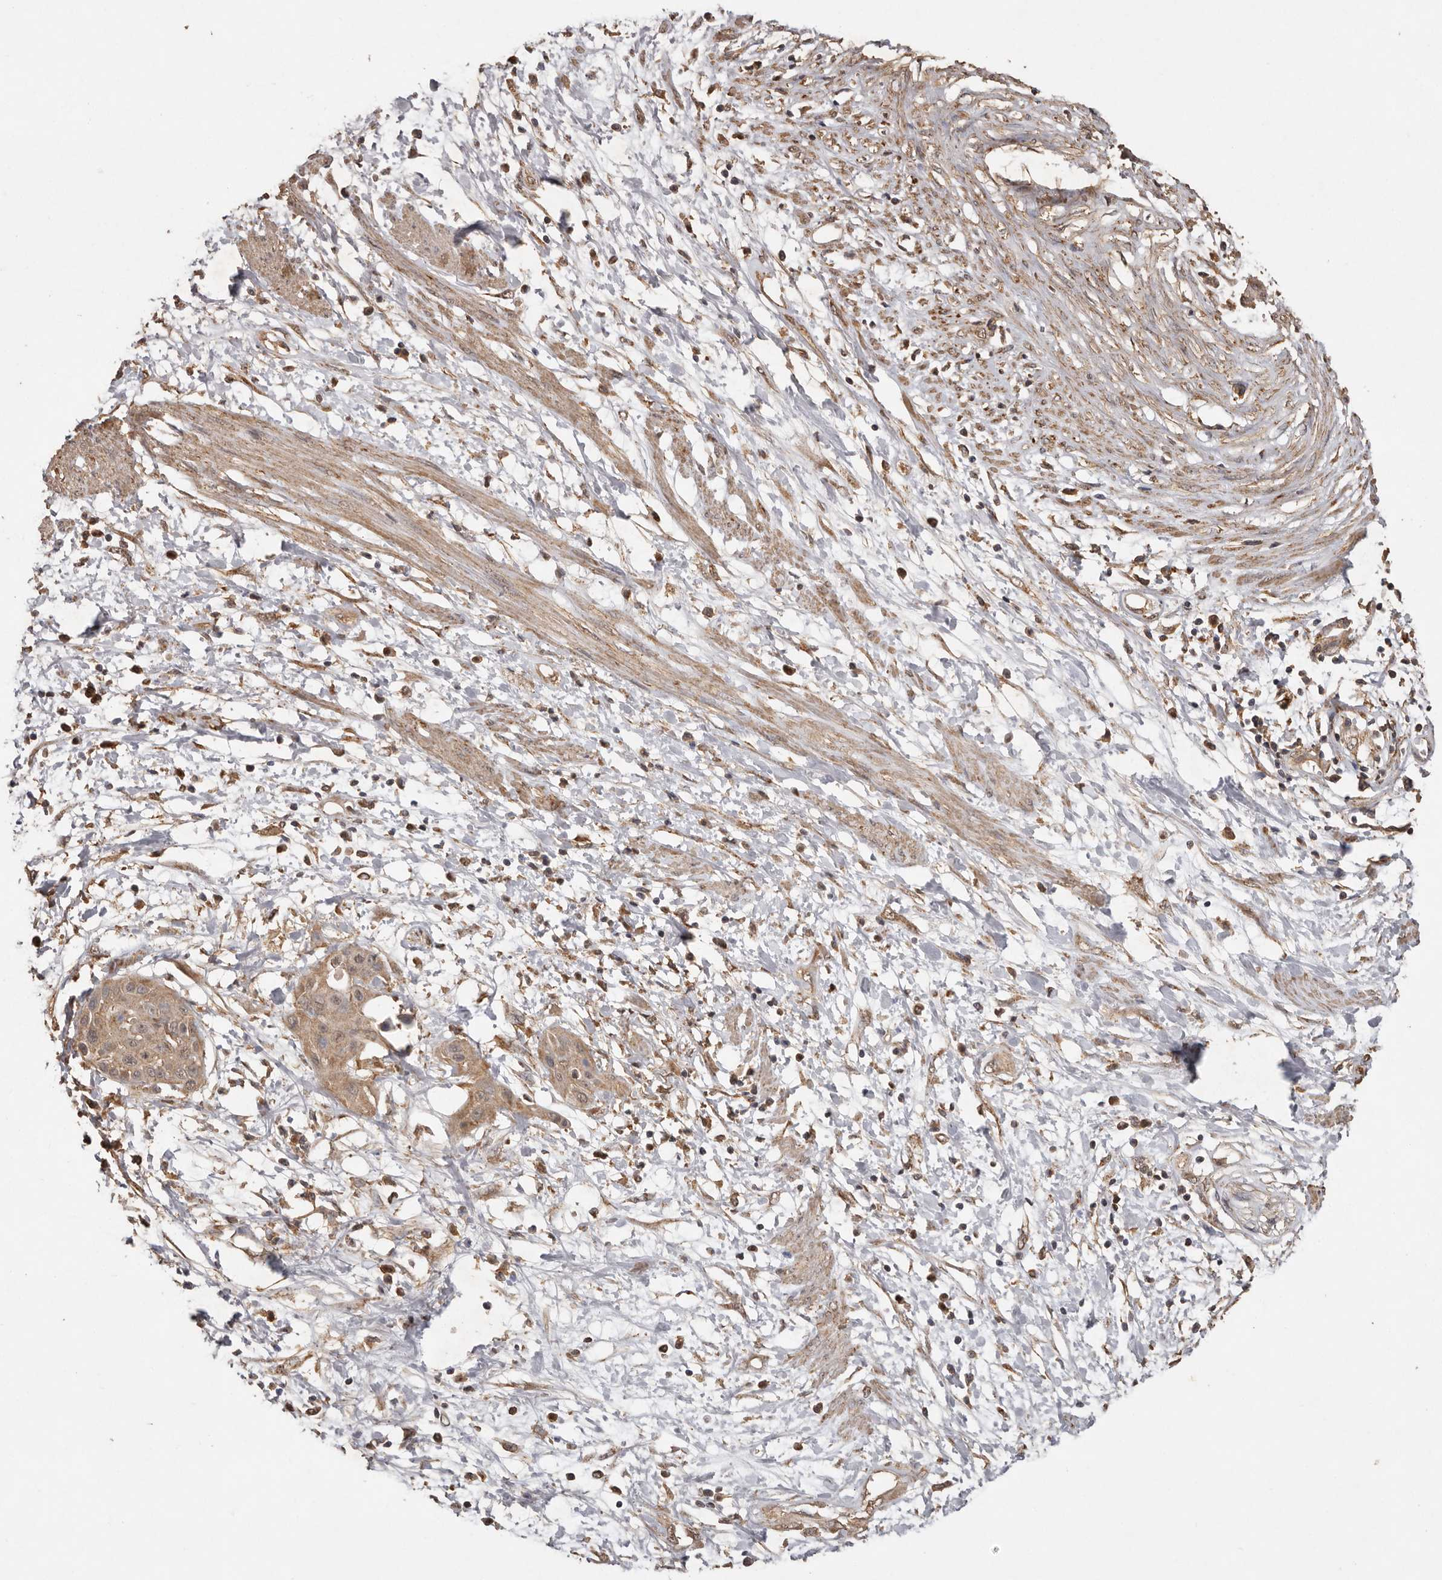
{"staining": {"intensity": "moderate", "quantity": ">75%", "location": "cytoplasmic/membranous"}, "tissue": "cervical cancer", "cell_type": "Tumor cells", "image_type": "cancer", "snomed": [{"axis": "morphology", "description": "Squamous cell carcinoma, NOS"}, {"axis": "topography", "description": "Cervix"}], "caption": "IHC micrograph of human cervical squamous cell carcinoma stained for a protein (brown), which displays medium levels of moderate cytoplasmic/membranous expression in approximately >75% of tumor cells.", "gene": "RWDD1", "patient": {"sex": "female", "age": 57}}